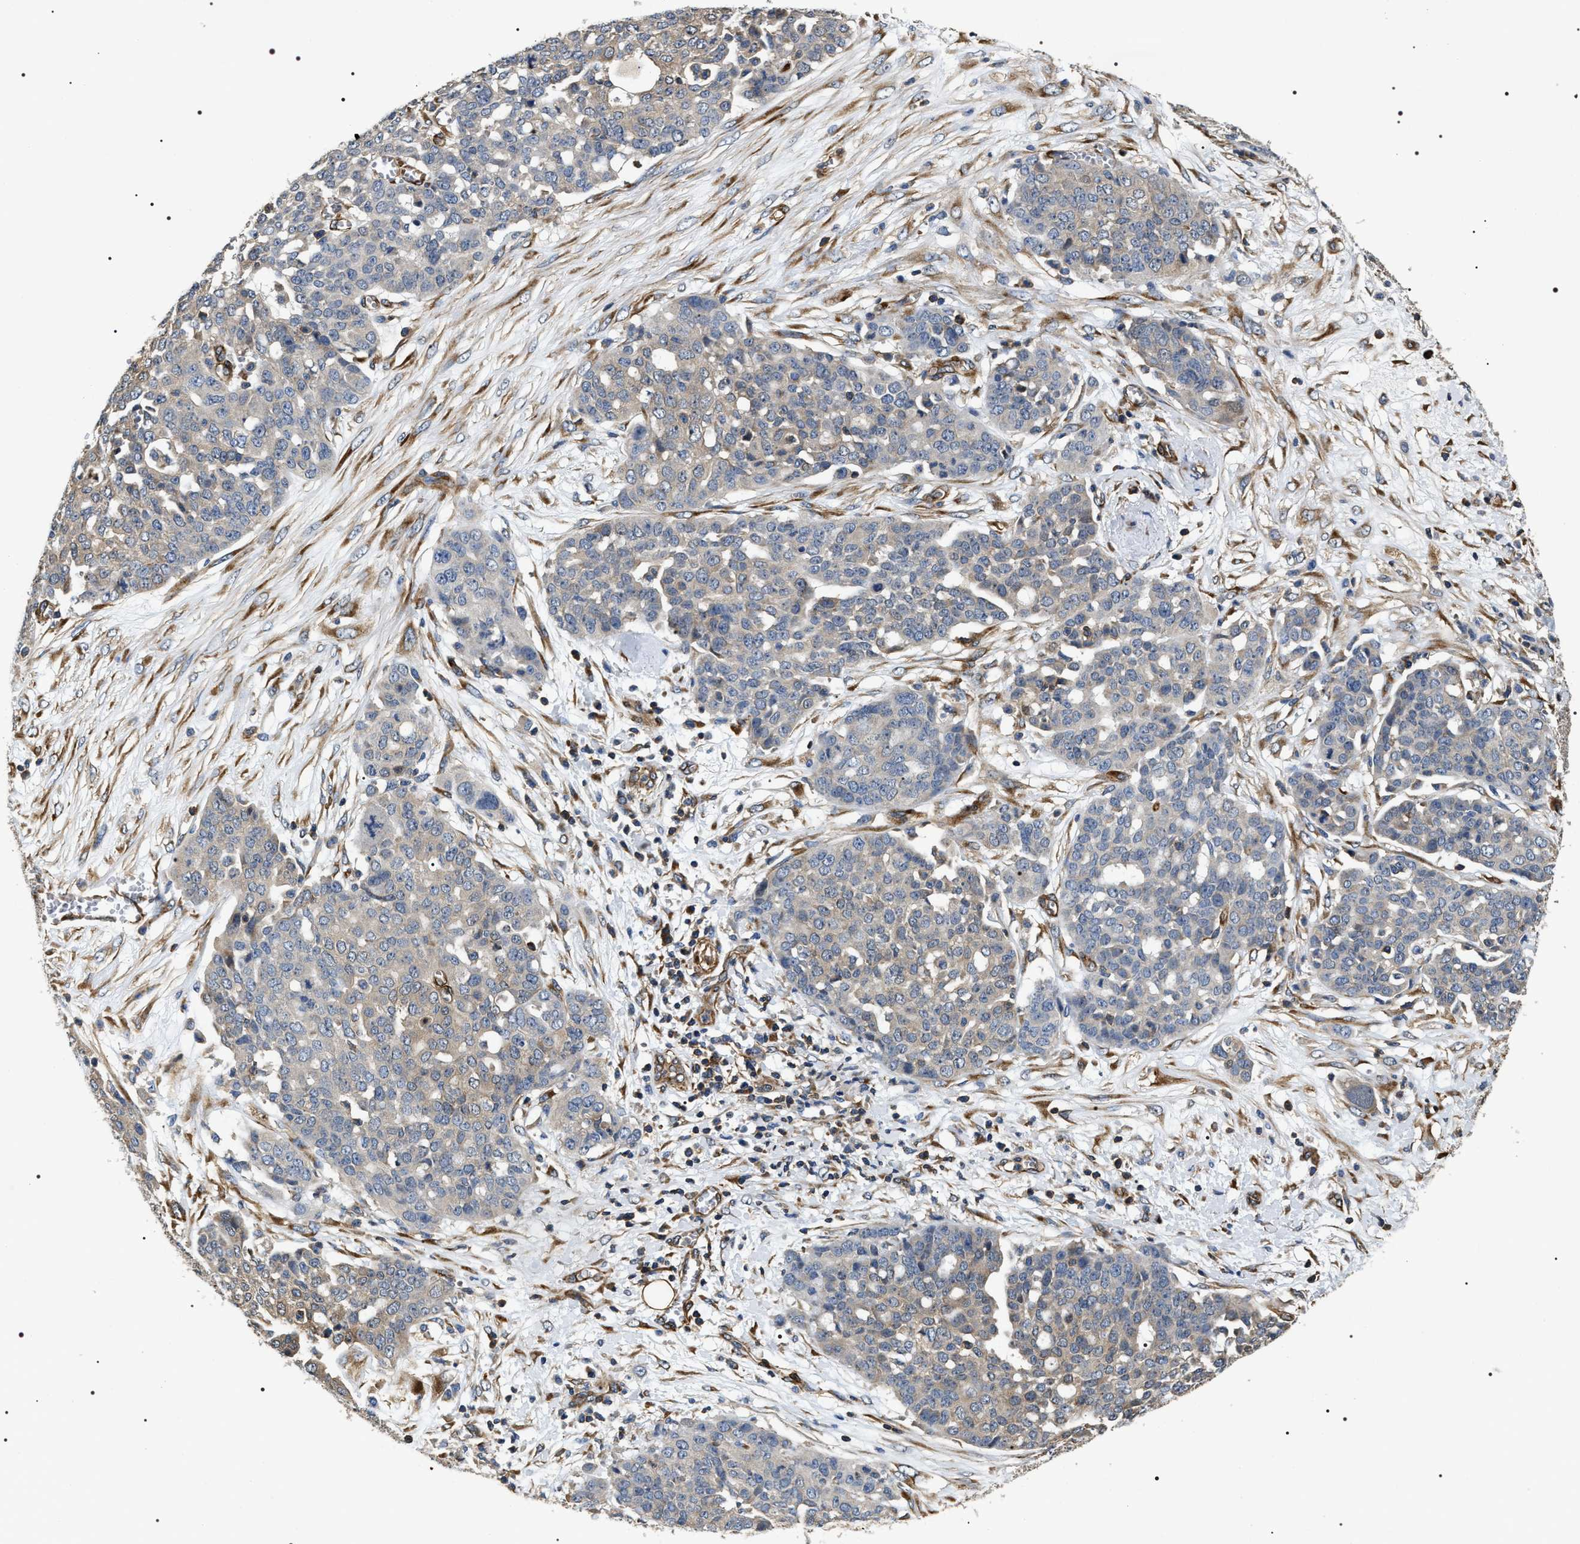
{"staining": {"intensity": "weak", "quantity": "<25%", "location": "cytoplasmic/membranous"}, "tissue": "ovarian cancer", "cell_type": "Tumor cells", "image_type": "cancer", "snomed": [{"axis": "morphology", "description": "Cystadenocarcinoma, serous, NOS"}, {"axis": "topography", "description": "Soft tissue"}, {"axis": "topography", "description": "Ovary"}], "caption": "This is an immunohistochemistry (IHC) histopathology image of ovarian serous cystadenocarcinoma. There is no staining in tumor cells.", "gene": "ZC3HAV1L", "patient": {"sex": "female", "age": 57}}